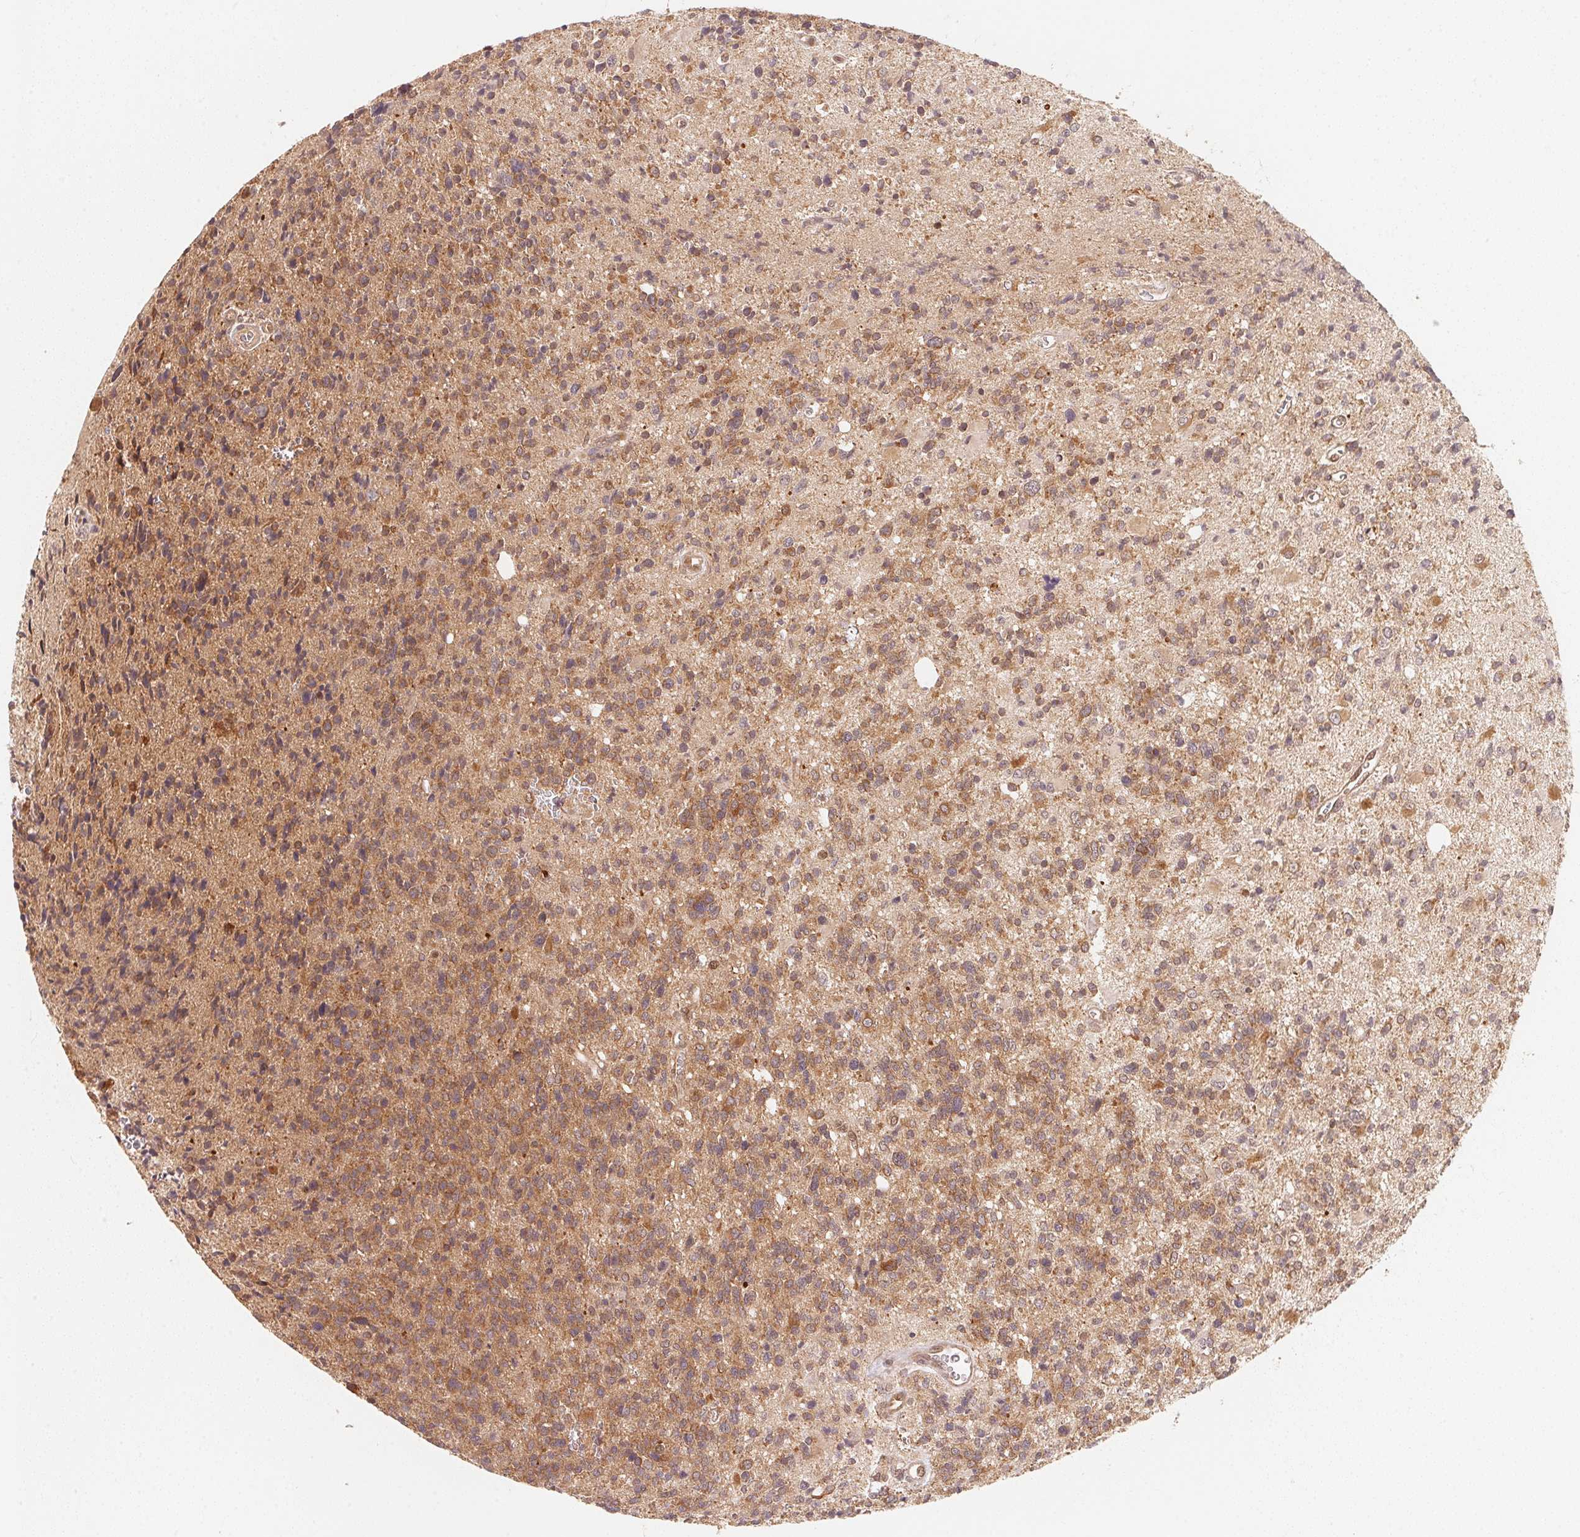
{"staining": {"intensity": "moderate", "quantity": "25%-75%", "location": "cytoplasmic/membranous,nuclear"}, "tissue": "glioma", "cell_type": "Tumor cells", "image_type": "cancer", "snomed": [{"axis": "morphology", "description": "Glioma, malignant, High grade"}, {"axis": "topography", "description": "Brain"}], "caption": "Immunohistochemistry (IHC) (DAB) staining of human malignant high-grade glioma shows moderate cytoplasmic/membranous and nuclear protein positivity in approximately 25%-75% of tumor cells. (brown staining indicates protein expression, while blue staining denotes nuclei).", "gene": "CCDC102B", "patient": {"sex": "male", "age": 29}}